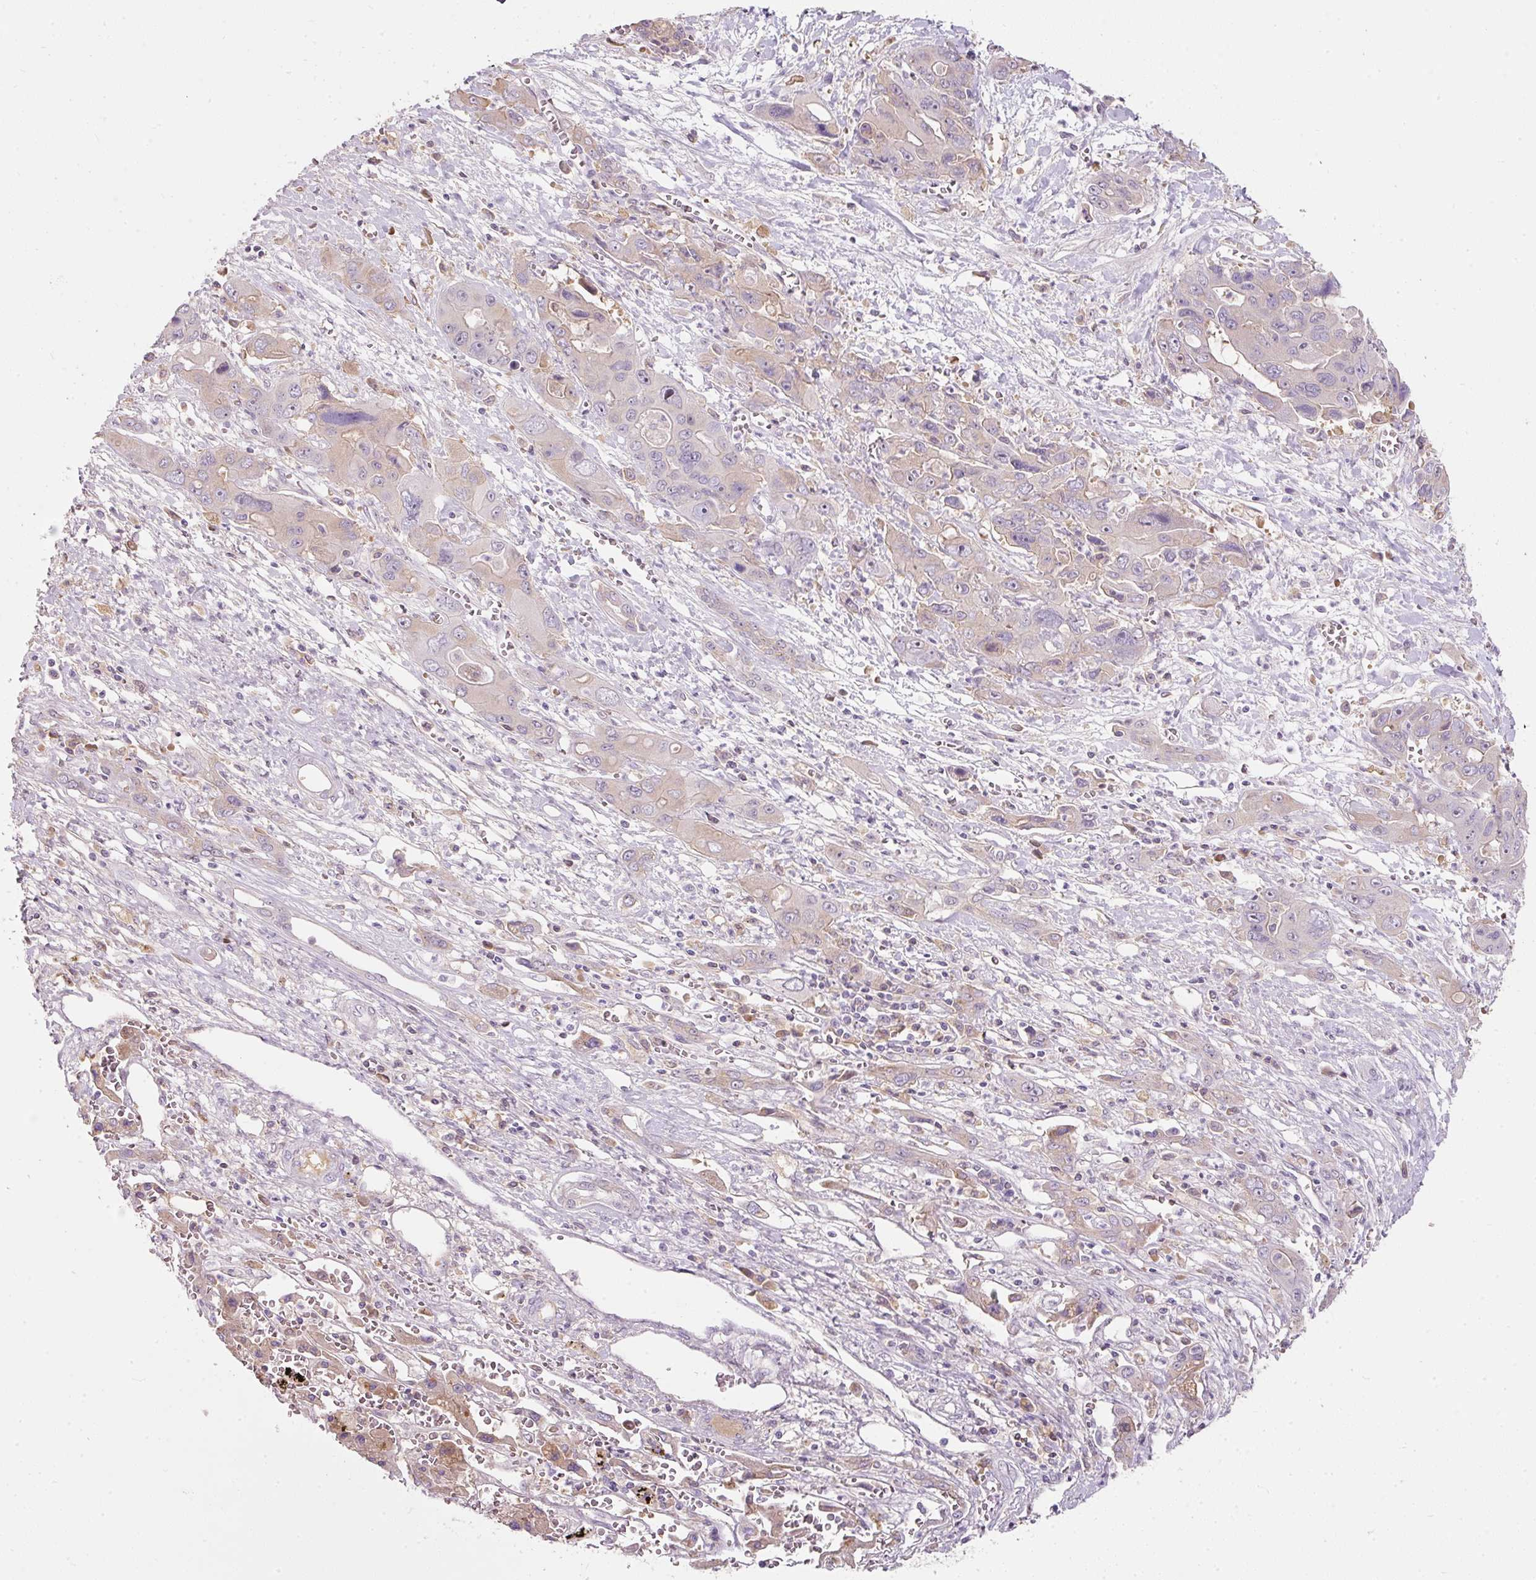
{"staining": {"intensity": "weak", "quantity": "25%-75%", "location": "cytoplasmic/membranous"}, "tissue": "liver cancer", "cell_type": "Tumor cells", "image_type": "cancer", "snomed": [{"axis": "morphology", "description": "Cholangiocarcinoma"}, {"axis": "topography", "description": "Liver"}], "caption": "Liver cancer (cholangiocarcinoma) stained with immunohistochemistry displays weak cytoplasmic/membranous staining in approximately 25%-75% of tumor cells.", "gene": "TMEM37", "patient": {"sex": "male", "age": 67}}